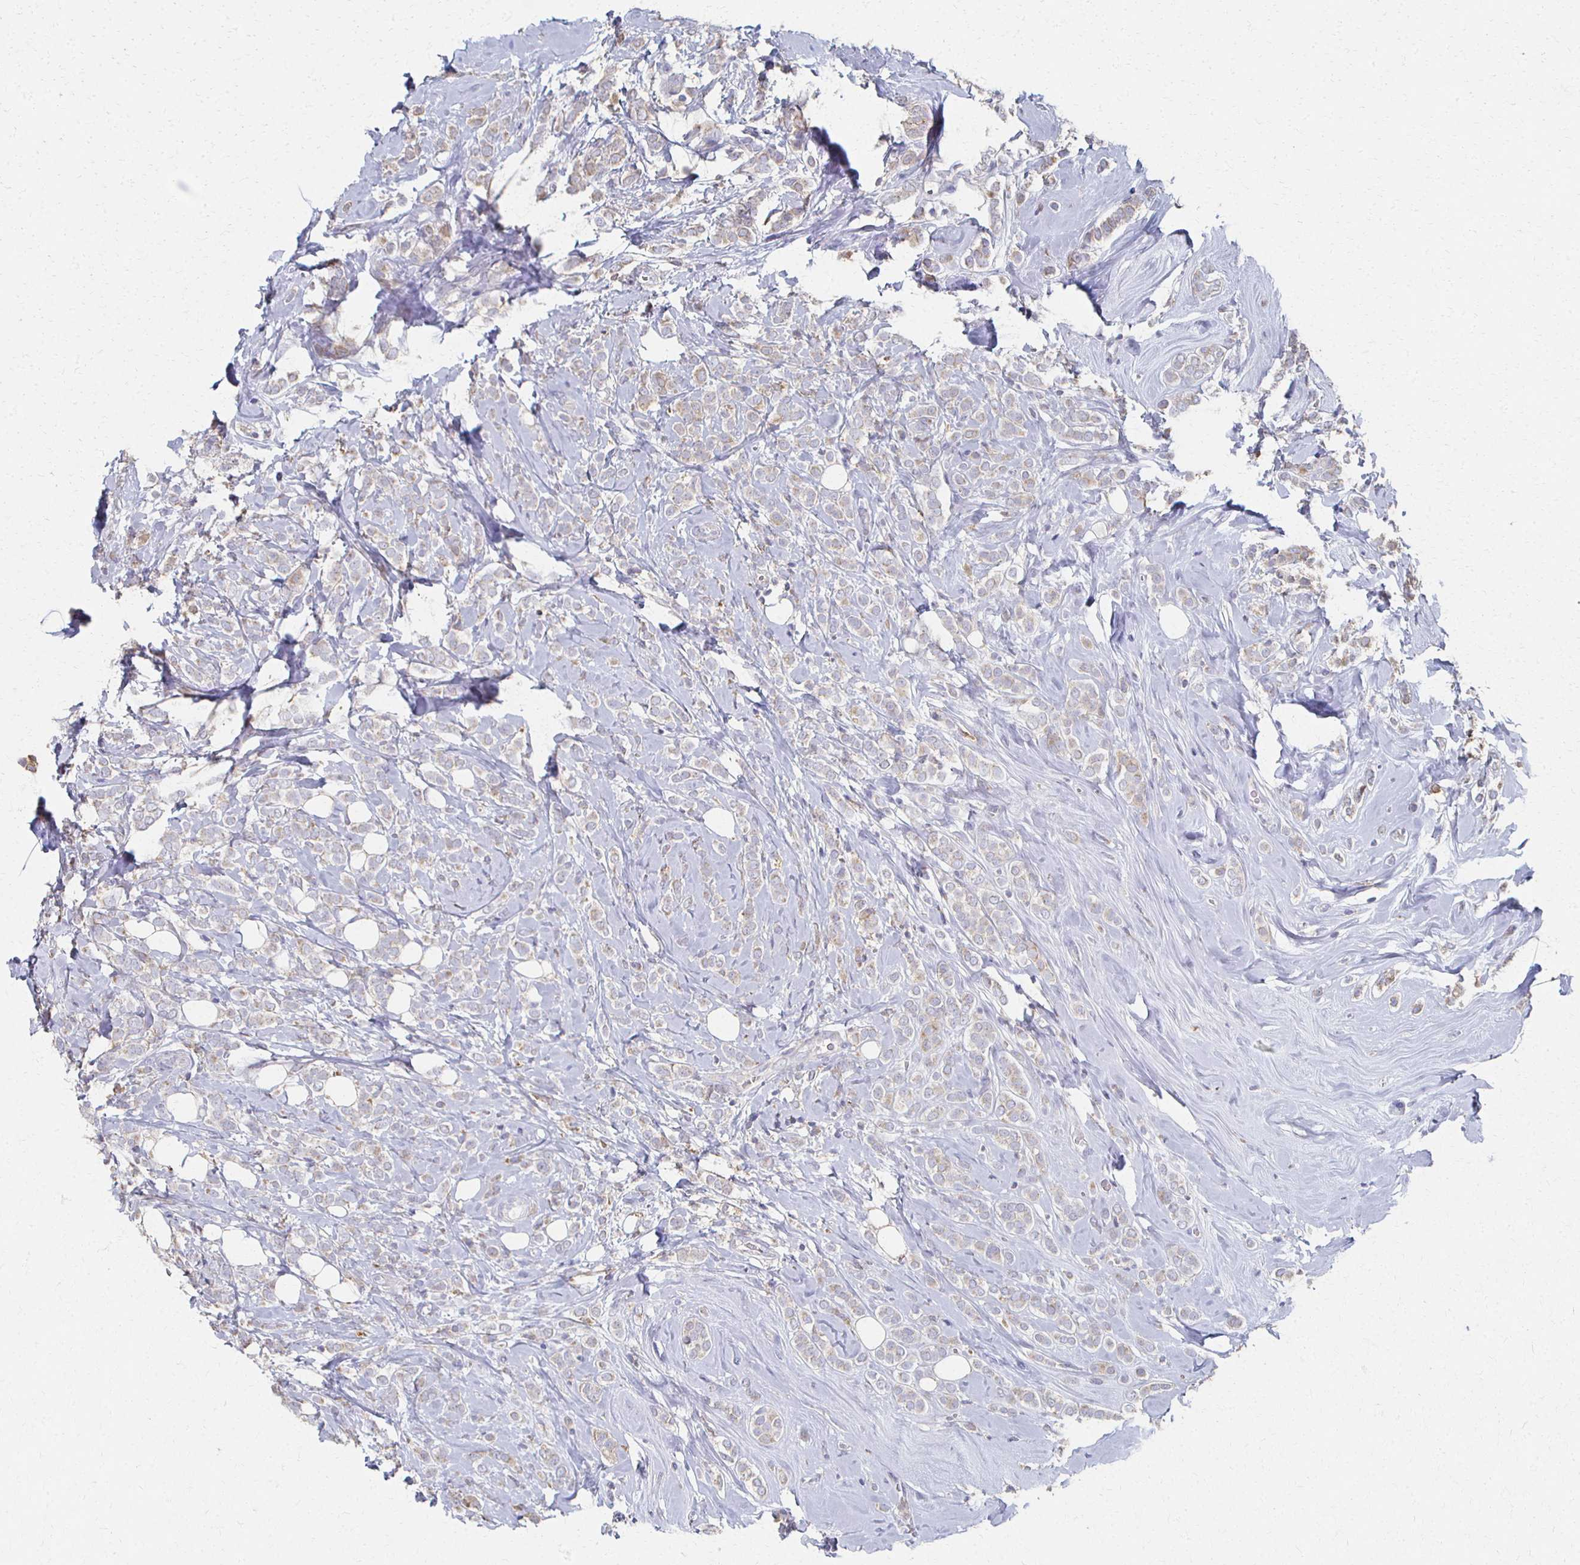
{"staining": {"intensity": "weak", "quantity": "25%-75%", "location": "cytoplasmic/membranous"}, "tissue": "breast cancer", "cell_type": "Tumor cells", "image_type": "cancer", "snomed": [{"axis": "morphology", "description": "Lobular carcinoma"}, {"axis": "topography", "description": "Breast"}], "caption": "Brown immunohistochemical staining in human breast cancer demonstrates weak cytoplasmic/membranous positivity in about 25%-75% of tumor cells.", "gene": "CX3CR1", "patient": {"sex": "female", "age": 49}}